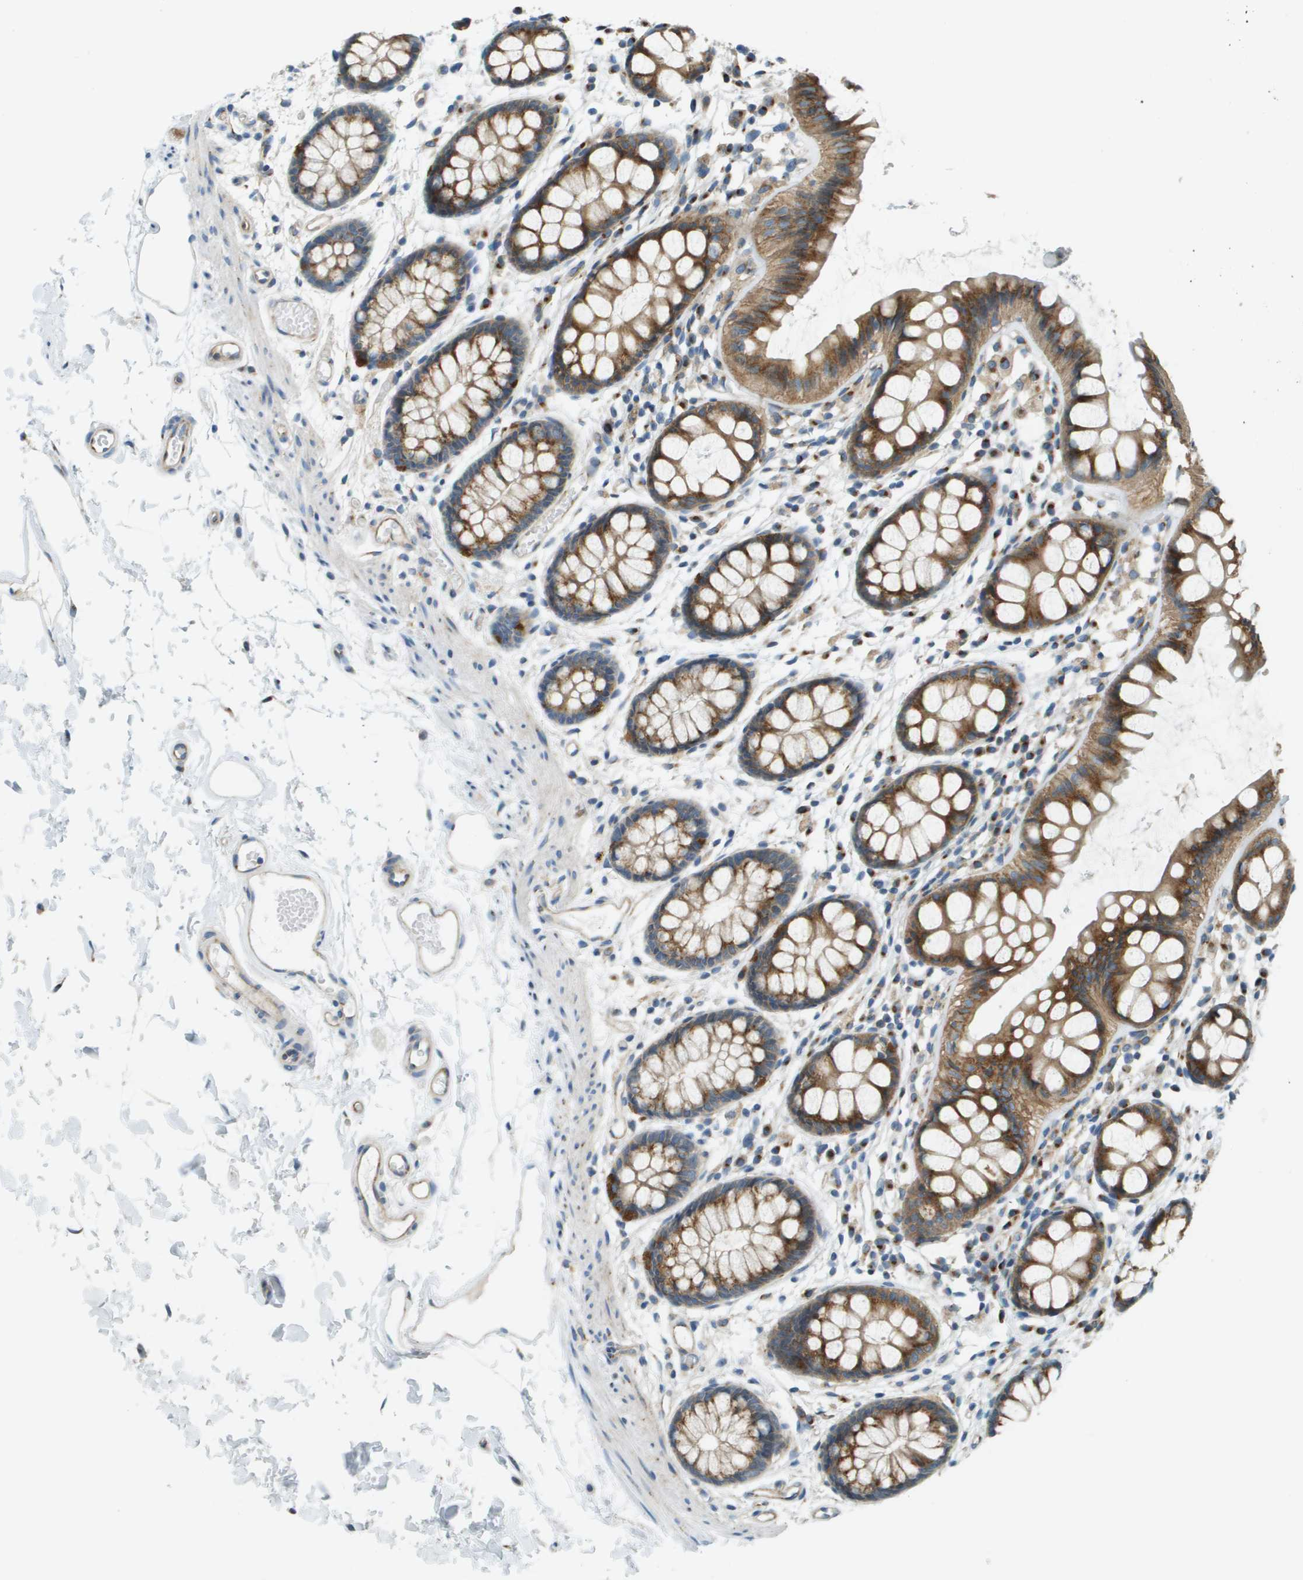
{"staining": {"intensity": "moderate", "quantity": ">75%", "location": "cytoplasmic/membranous"}, "tissue": "rectum", "cell_type": "Glandular cells", "image_type": "normal", "snomed": [{"axis": "morphology", "description": "Normal tissue, NOS"}, {"axis": "topography", "description": "Rectum"}], "caption": "Brown immunohistochemical staining in unremarkable rectum demonstrates moderate cytoplasmic/membranous staining in about >75% of glandular cells. (DAB (3,3'-diaminobenzidine) = brown stain, brightfield microscopy at high magnification).", "gene": "ACBD3", "patient": {"sex": "female", "age": 66}}